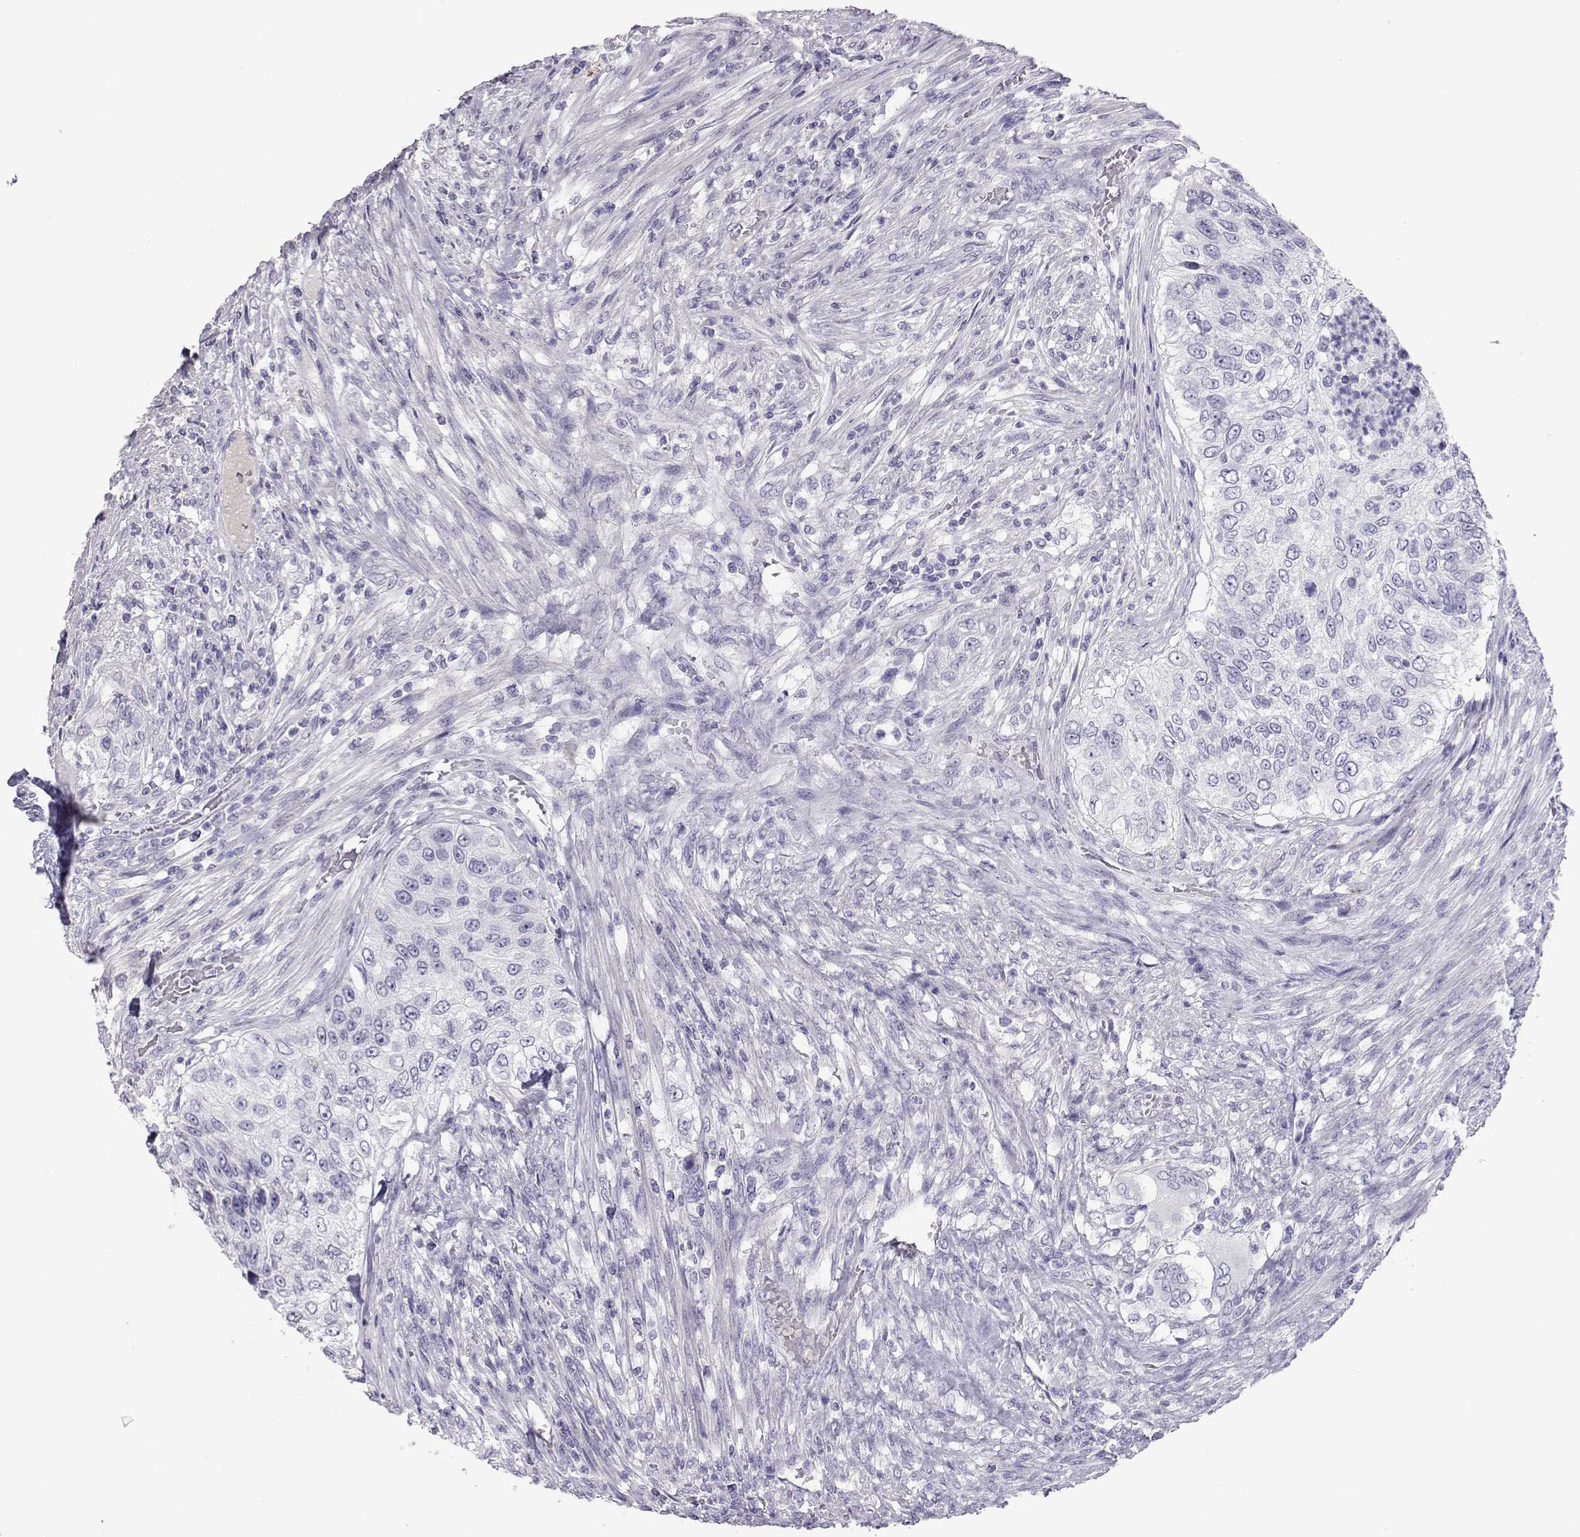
{"staining": {"intensity": "negative", "quantity": "none", "location": "none"}, "tissue": "urothelial cancer", "cell_type": "Tumor cells", "image_type": "cancer", "snomed": [{"axis": "morphology", "description": "Urothelial carcinoma, High grade"}, {"axis": "topography", "description": "Urinary bladder"}], "caption": "Tumor cells are negative for protein expression in human urothelial cancer. The staining is performed using DAB (3,3'-diaminobenzidine) brown chromogen with nuclei counter-stained in using hematoxylin.", "gene": "PMCH", "patient": {"sex": "female", "age": 60}}